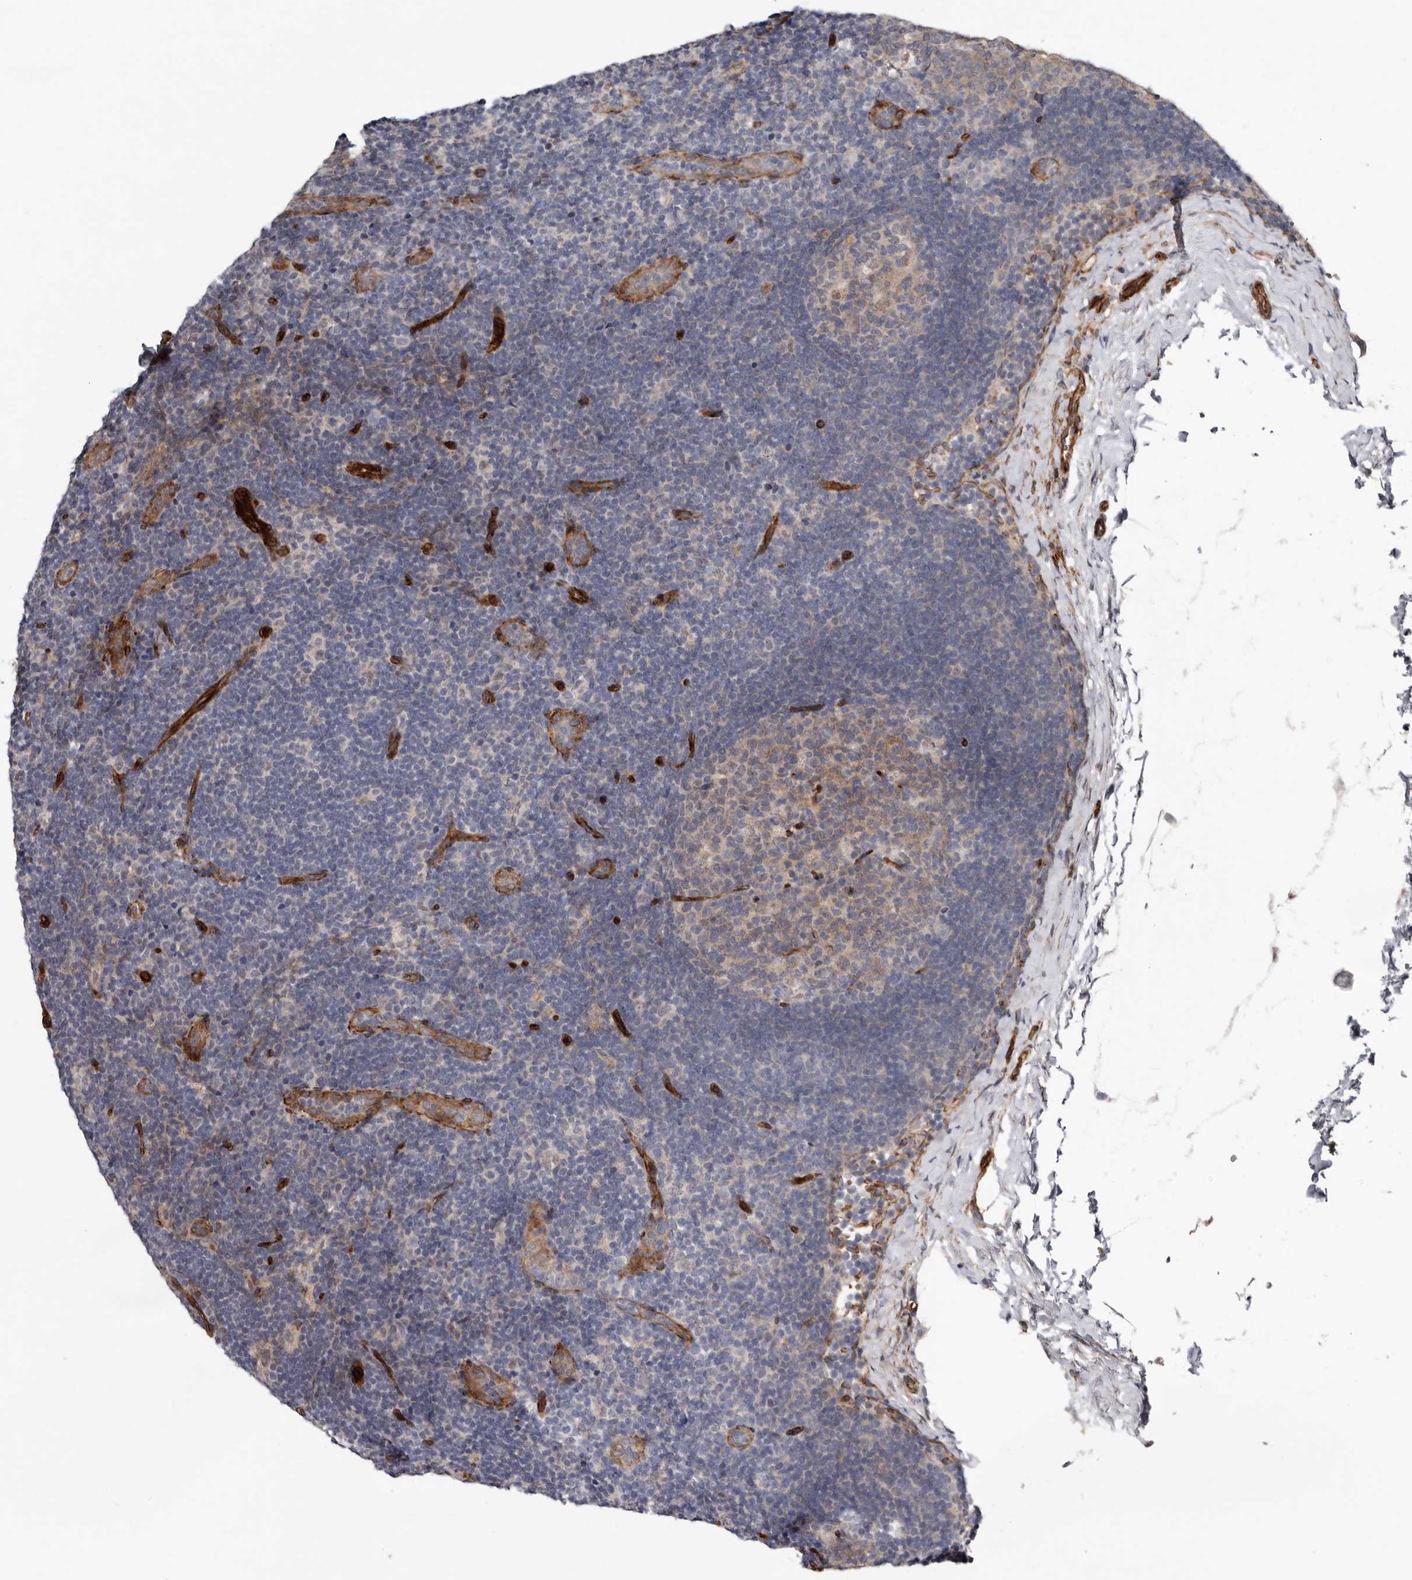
{"staining": {"intensity": "weak", "quantity": "25%-75%", "location": "cytoplasmic/membranous"}, "tissue": "lymph node", "cell_type": "Germinal center cells", "image_type": "normal", "snomed": [{"axis": "morphology", "description": "Normal tissue, NOS"}, {"axis": "topography", "description": "Lymph node"}], "caption": "Protein analysis of benign lymph node shows weak cytoplasmic/membranous expression in about 25%-75% of germinal center cells.", "gene": "RANBP17", "patient": {"sex": "female", "age": 22}}